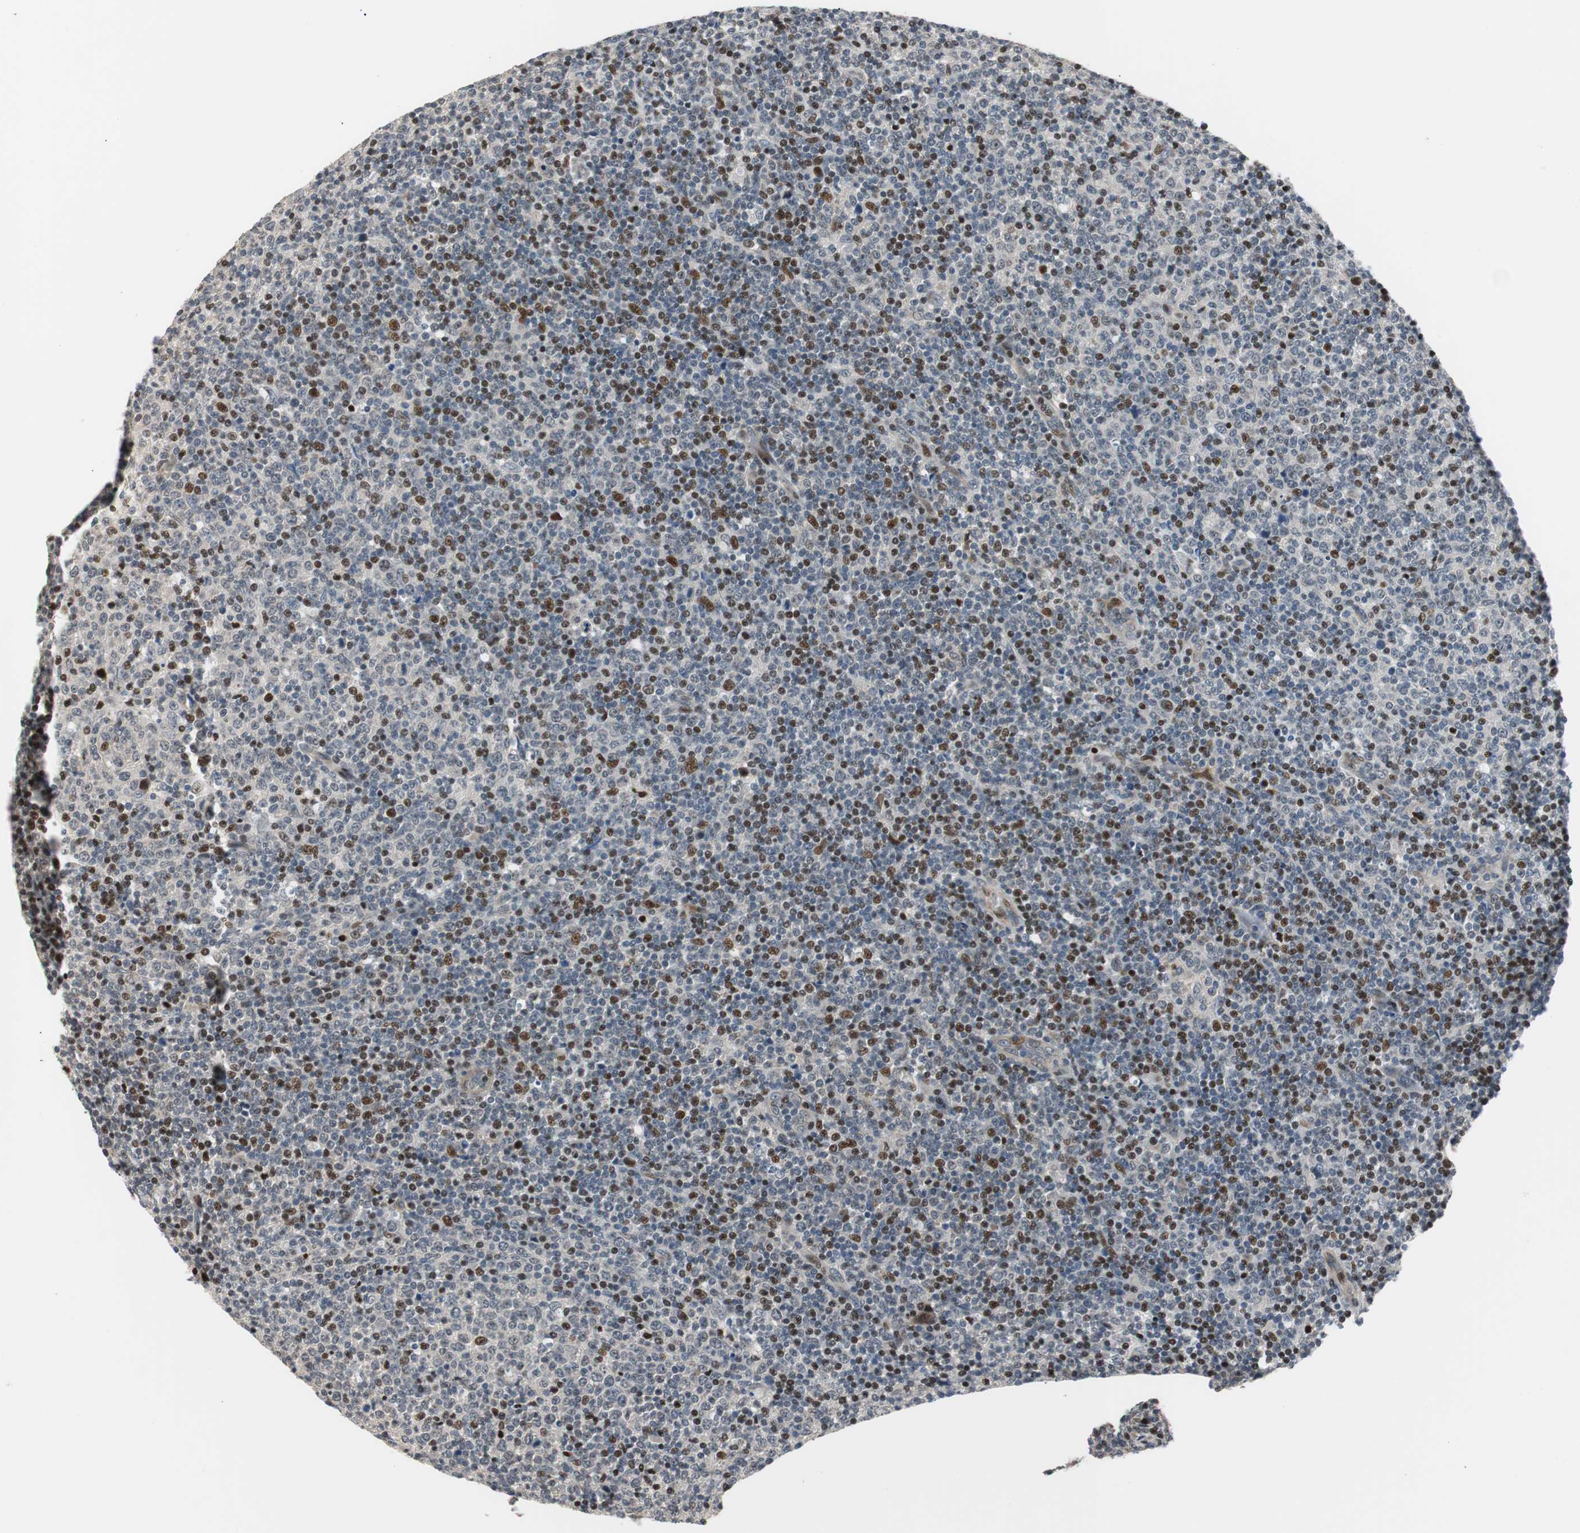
{"staining": {"intensity": "strong", "quantity": "25%-75%", "location": "nuclear"}, "tissue": "lymphoma", "cell_type": "Tumor cells", "image_type": "cancer", "snomed": [{"axis": "morphology", "description": "Malignant lymphoma, non-Hodgkin's type, Low grade"}, {"axis": "topography", "description": "Lymph node"}], "caption": "Lymphoma was stained to show a protein in brown. There is high levels of strong nuclear staining in about 25%-75% of tumor cells. (DAB IHC, brown staining for protein, blue staining for nuclei).", "gene": "RAD1", "patient": {"sex": "male", "age": 70}}